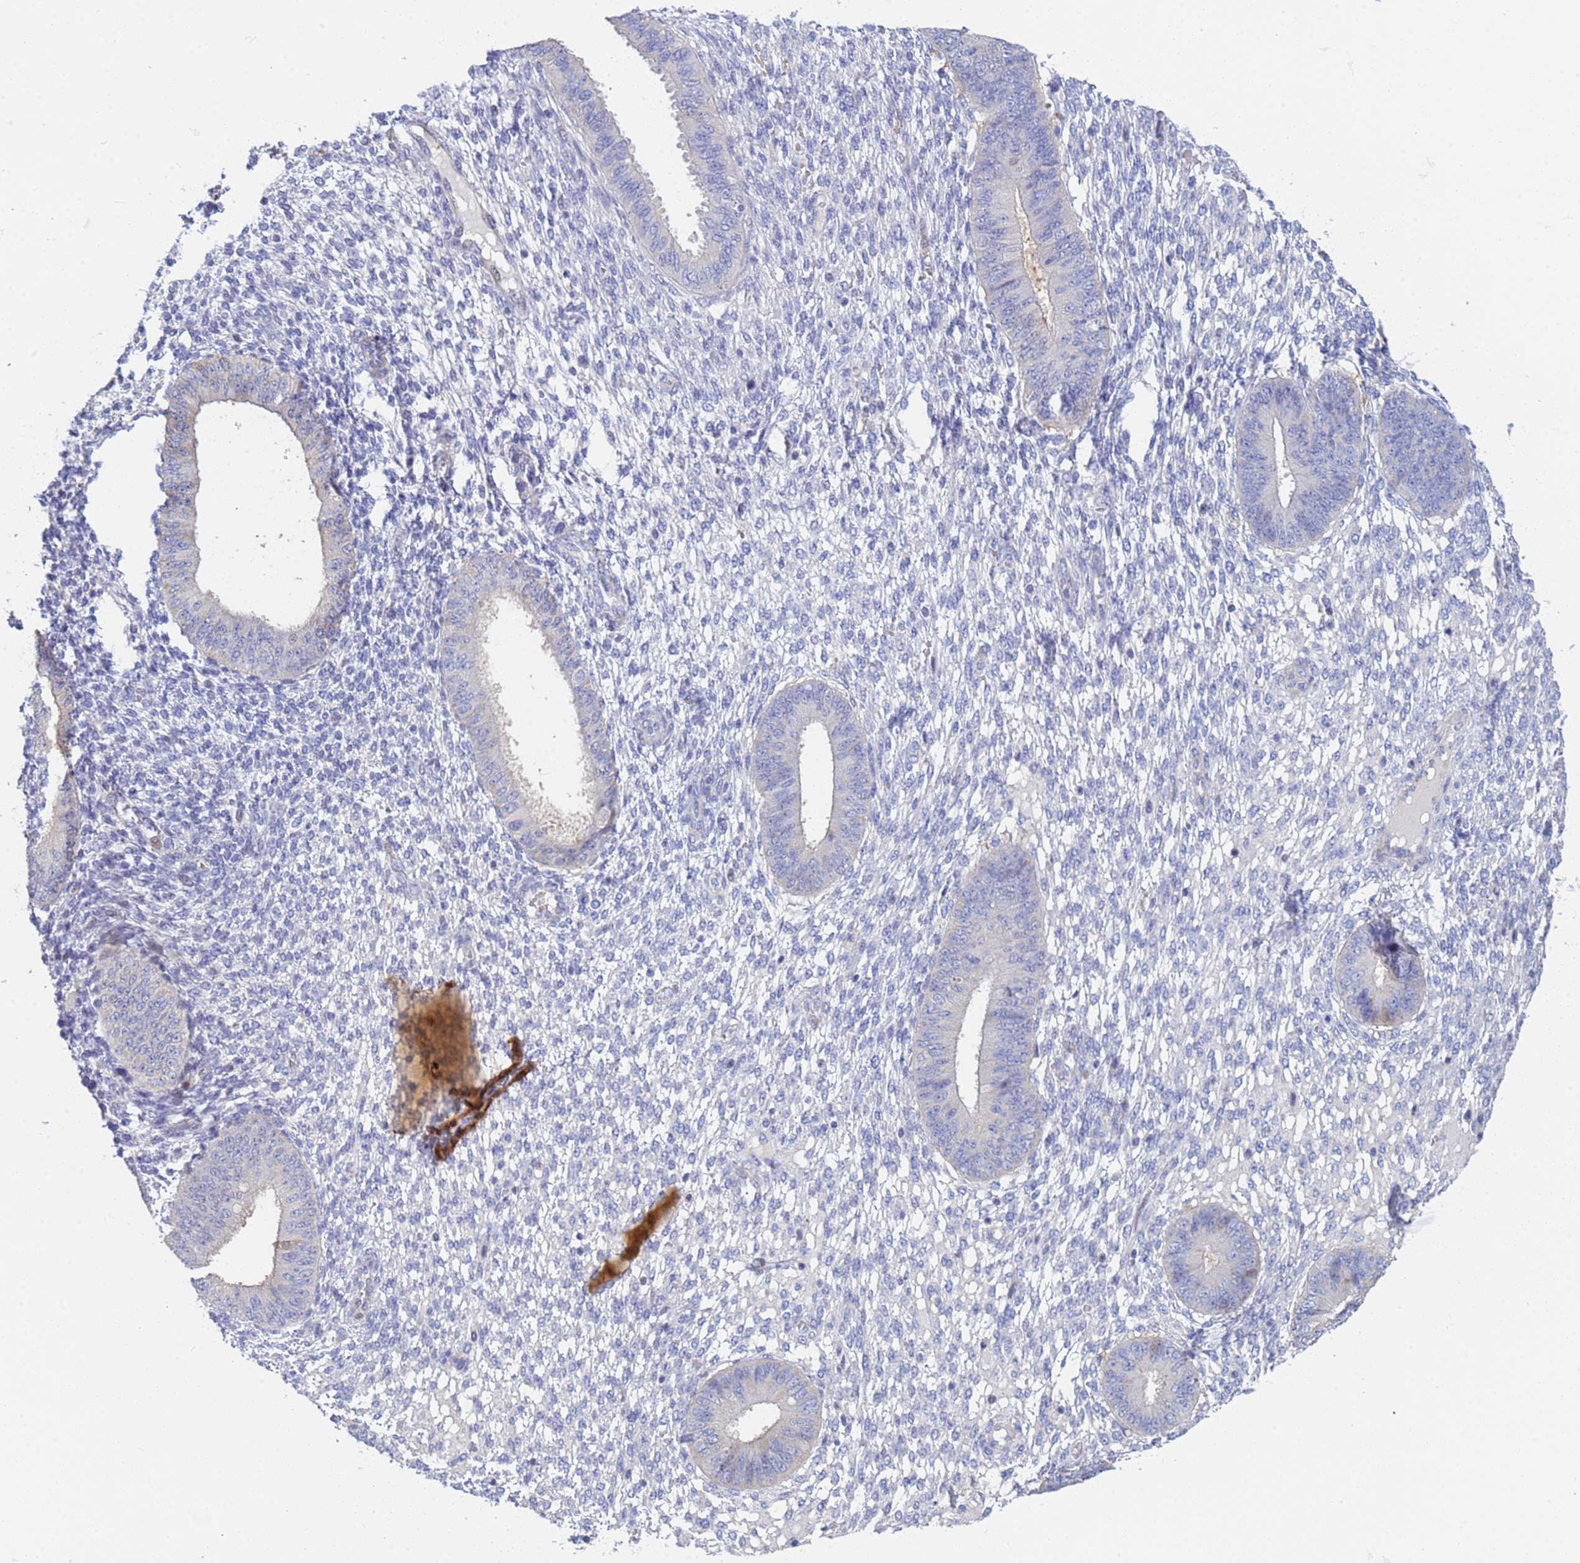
{"staining": {"intensity": "negative", "quantity": "none", "location": "none"}, "tissue": "endometrium", "cell_type": "Cells in endometrial stroma", "image_type": "normal", "snomed": [{"axis": "morphology", "description": "Normal tissue, NOS"}, {"axis": "topography", "description": "Endometrium"}], "caption": "This is an immunohistochemistry (IHC) image of normal human endometrium. There is no positivity in cells in endometrial stroma.", "gene": "PPP6R1", "patient": {"sex": "female", "age": 49}}